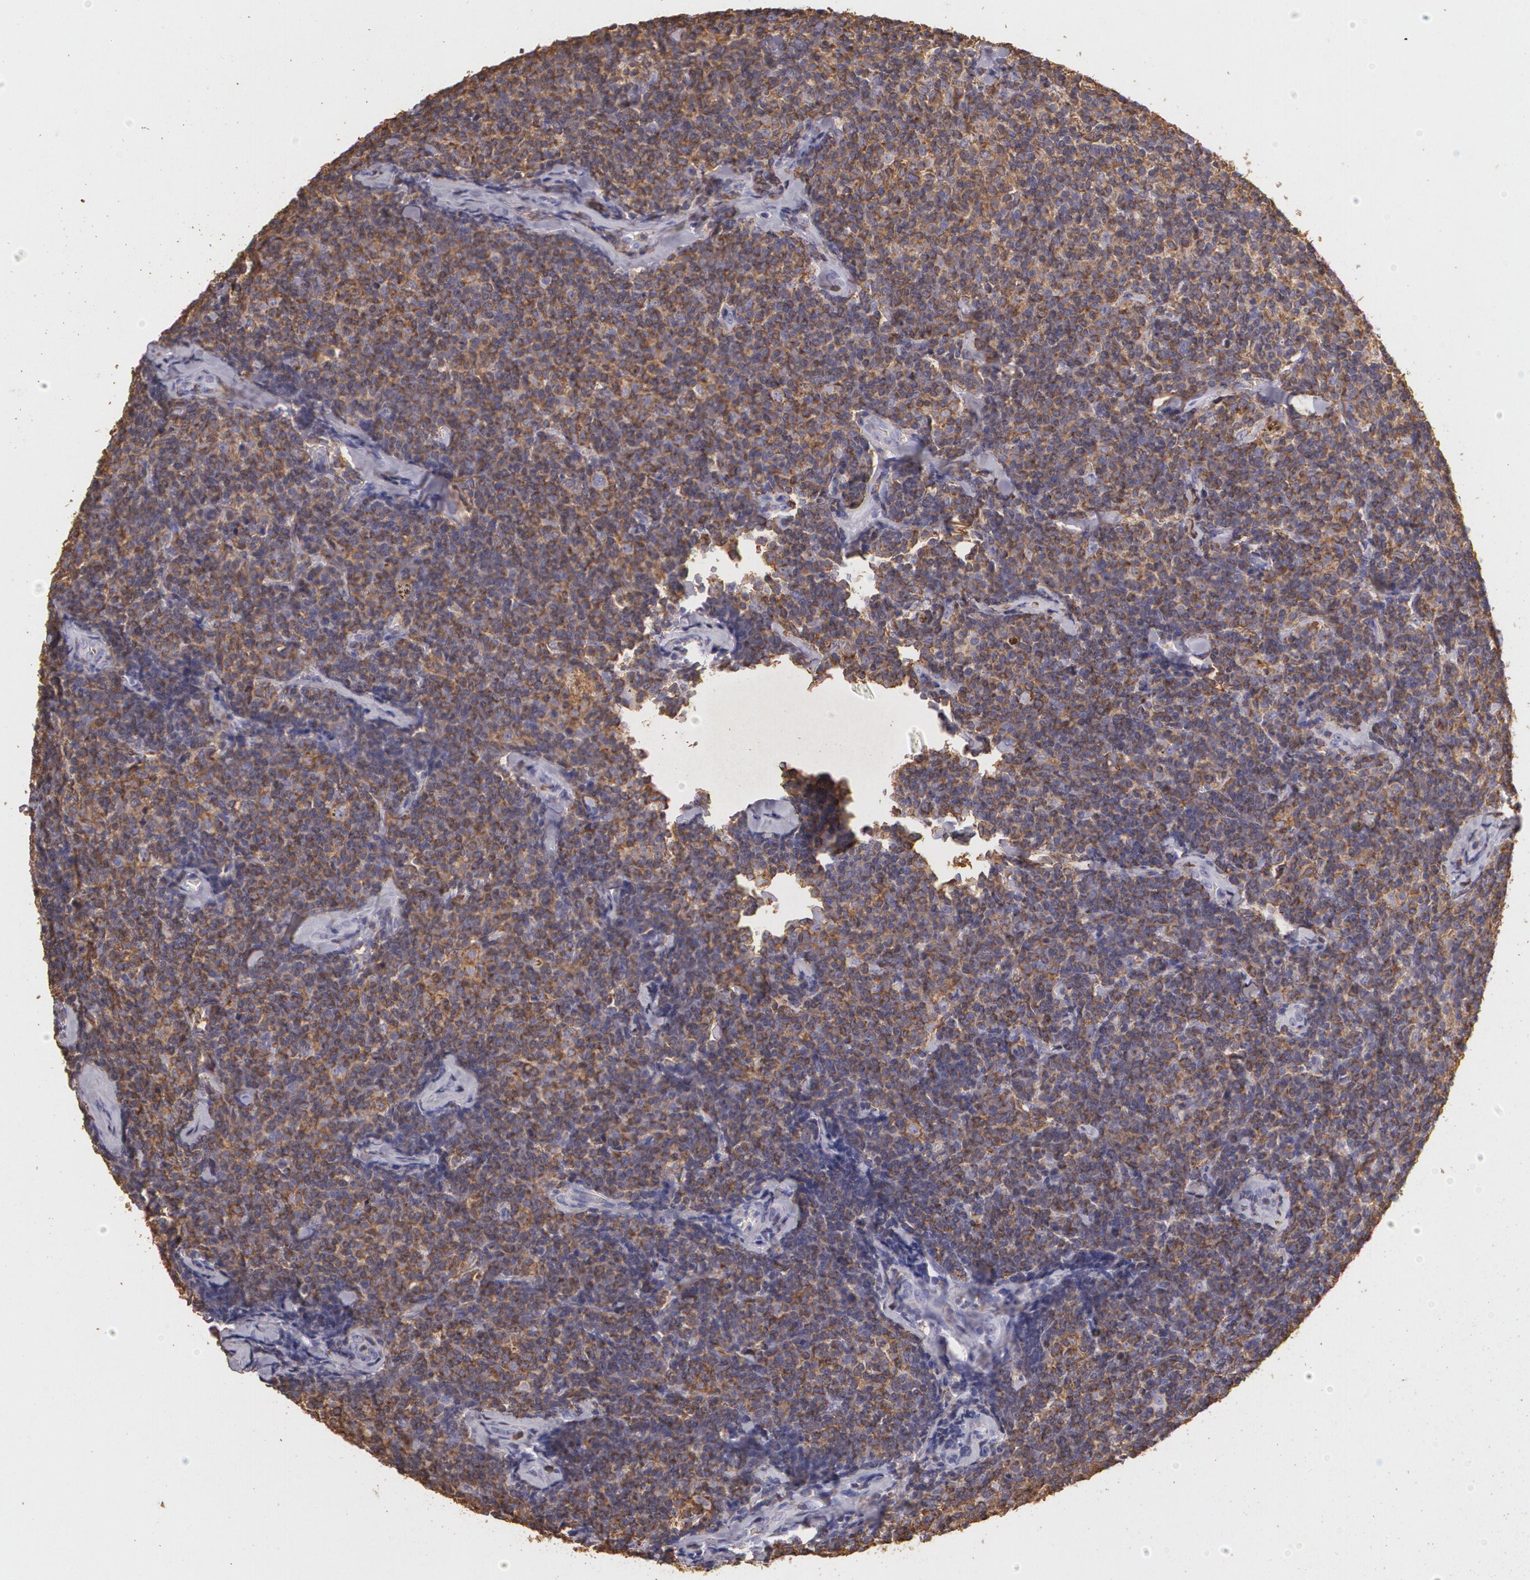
{"staining": {"intensity": "moderate", "quantity": ">75%", "location": "cytoplasmic/membranous"}, "tissue": "lymphoma", "cell_type": "Tumor cells", "image_type": "cancer", "snomed": [{"axis": "morphology", "description": "Malignant lymphoma, non-Hodgkin's type, Low grade"}, {"axis": "topography", "description": "Lymph node"}], "caption": "Tumor cells display moderate cytoplasmic/membranous positivity in approximately >75% of cells in lymphoma.", "gene": "TGFBR1", "patient": {"sex": "female", "age": 56}}